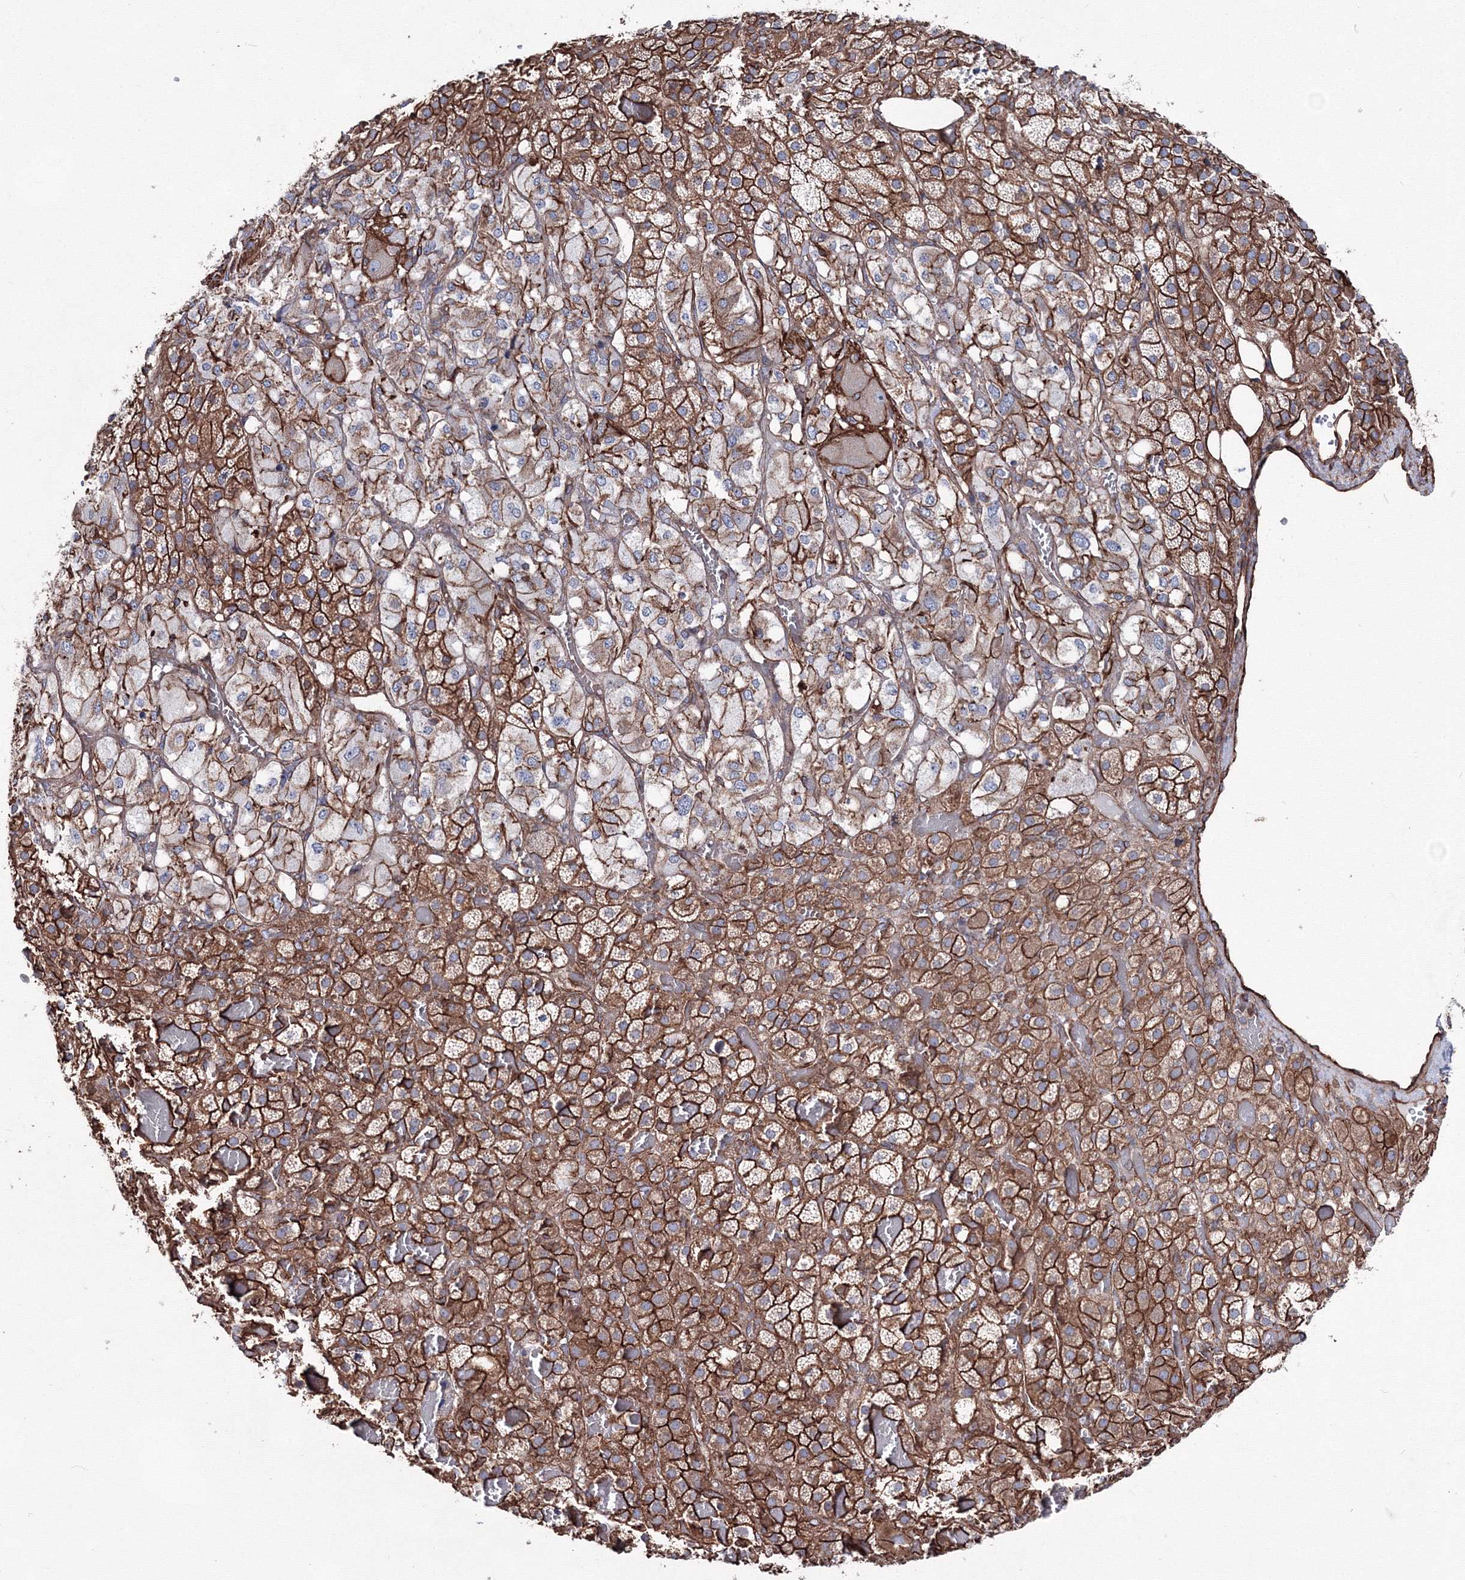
{"staining": {"intensity": "strong", "quantity": ">75%", "location": "cytoplasmic/membranous"}, "tissue": "adrenal gland", "cell_type": "Glandular cells", "image_type": "normal", "snomed": [{"axis": "morphology", "description": "Normal tissue, NOS"}, {"axis": "topography", "description": "Adrenal gland"}], "caption": "IHC (DAB (3,3'-diaminobenzidine)) staining of normal human adrenal gland shows strong cytoplasmic/membranous protein expression in approximately >75% of glandular cells. Nuclei are stained in blue.", "gene": "ANKRD37", "patient": {"sex": "female", "age": 59}}